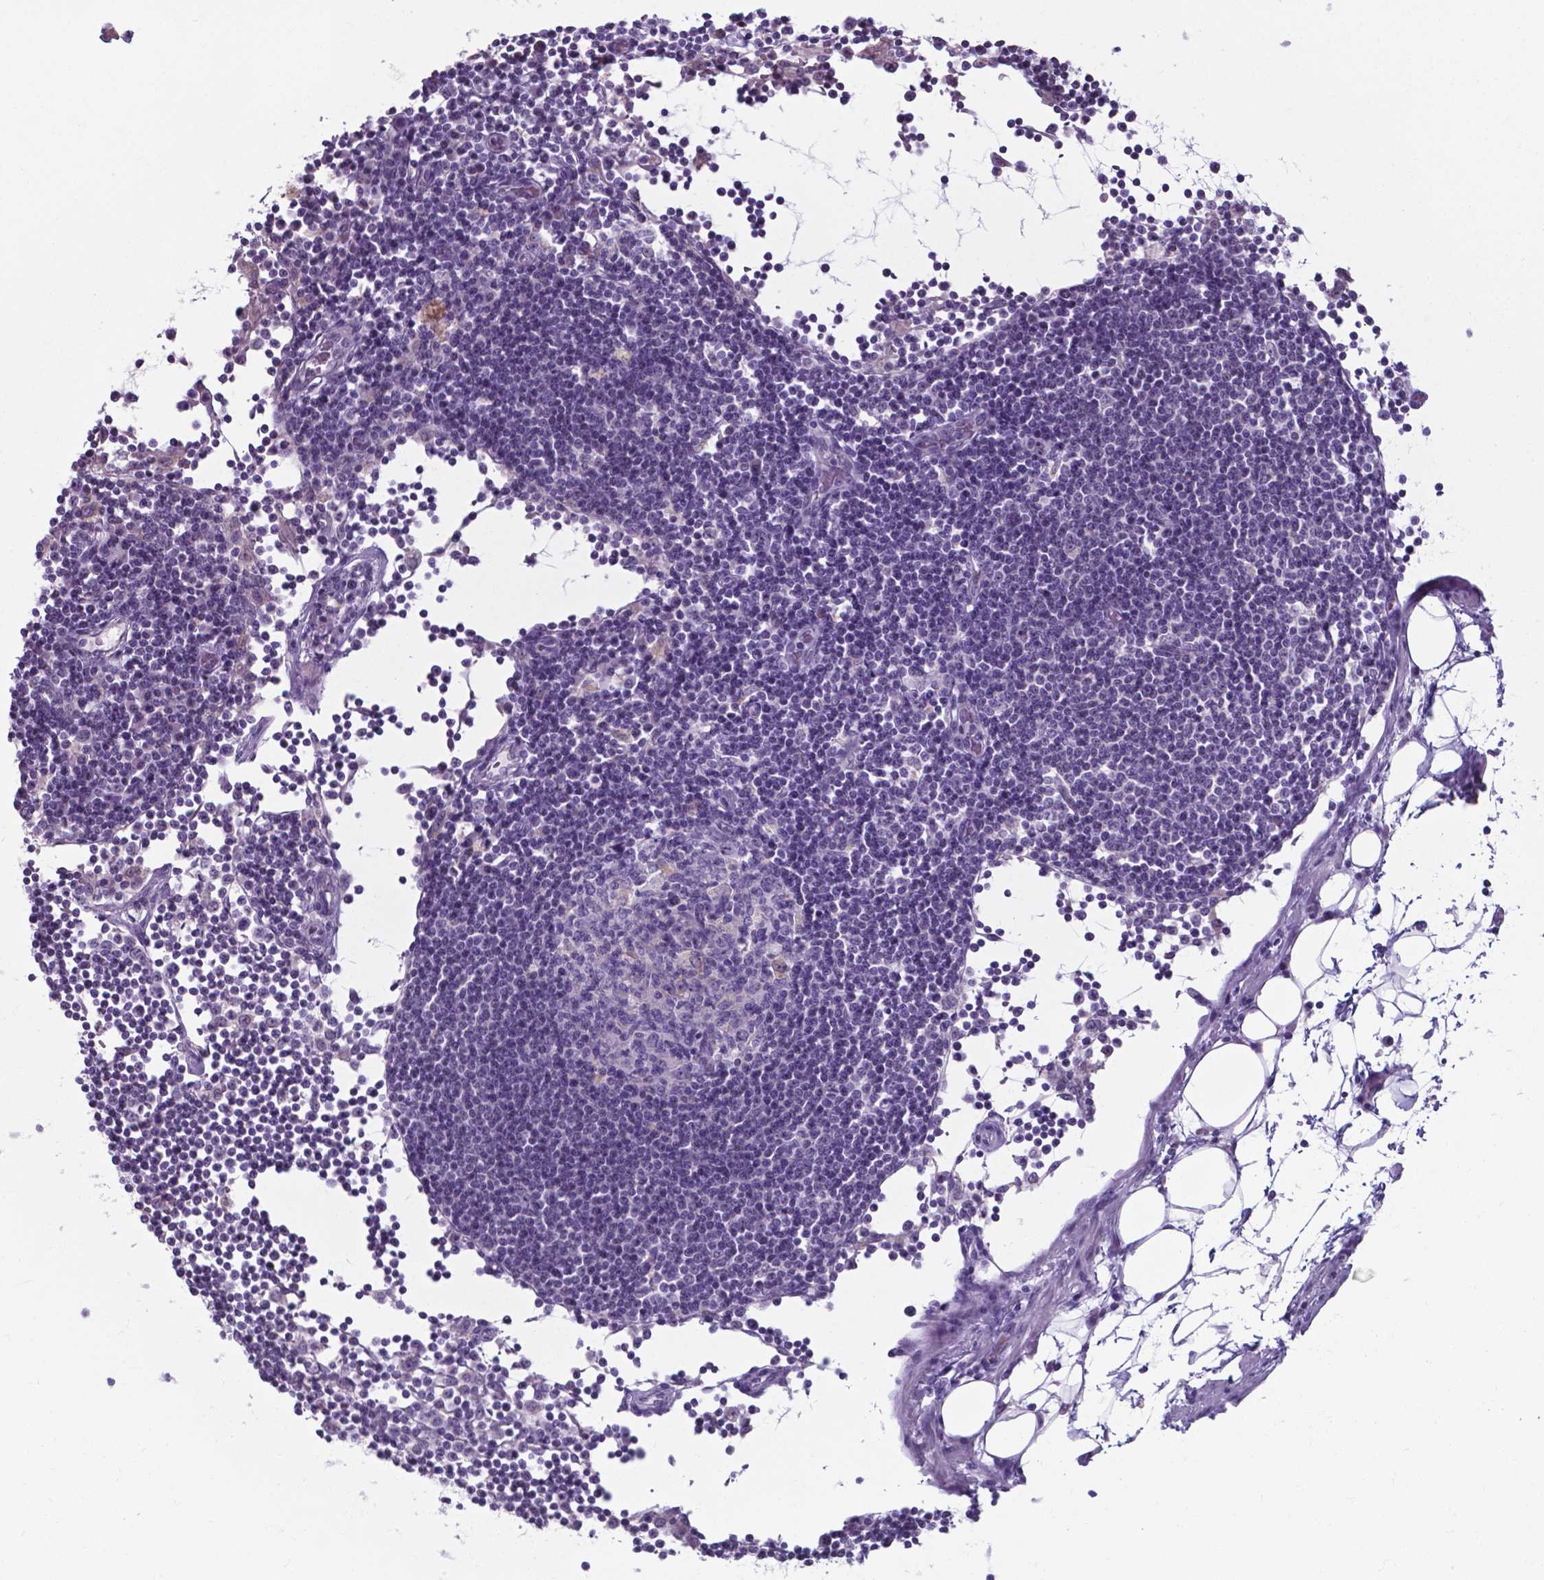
{"staining": {"intensity": "negative", "quantity": "none", "location": "none"}, "tissue": "lymph node", "cell_type": "Germinal center cells", "image_type": "normal", "snomed": [{"axis": "morphology", "description": "Normal tissue, NOS"}, {"axis": "topography", "description": "Lymph node"}], "caption": "High power microscopy image of an immunohistochemistry (IHC) histopathology image of normal lymph node, revealing no significant staining in germinal center cells.", "gene": "AP5B1", "patient": {"sex": "female", "age": 72}}